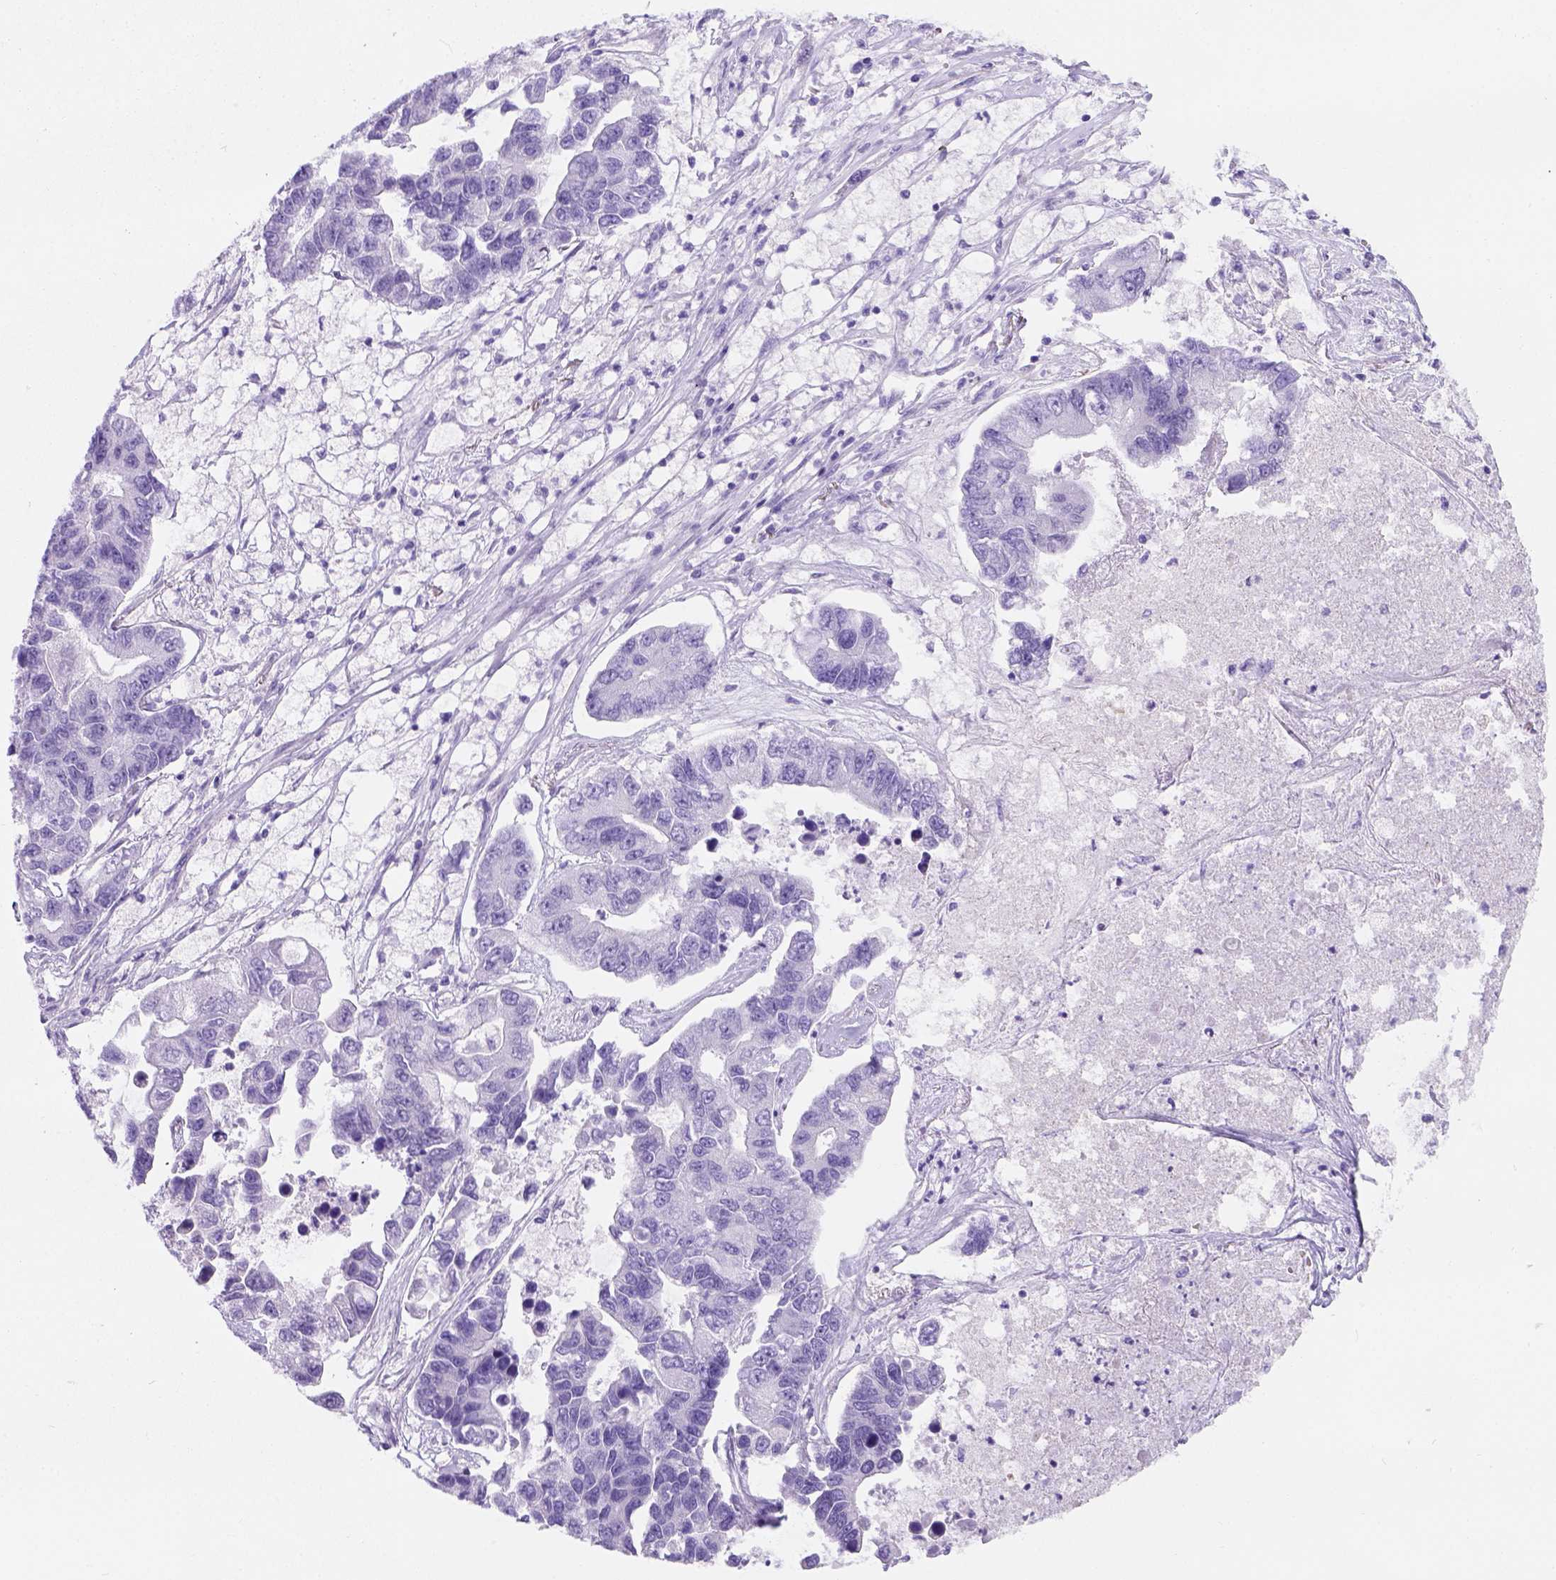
{"staining": {"intensity": "negative", "quantity": "none", "location": "none"}, "tissue": "lung cancer", "cell_type": "Tumor cells", "image_type": "cancer", "snomed": [{"axis": "morphology", "description": "Adenocarcinoma, NOS"}, {"axis": "topography", "description": "Bronchus"}, {"axis": "topography", "description": "Lung"}], "caption": "Immunohistochemical staining of human lung adenocarcinoma displays no significant staining in tumor cells.", "gene": "PHF7", "patient": {"sex": "female", "age": 51}}